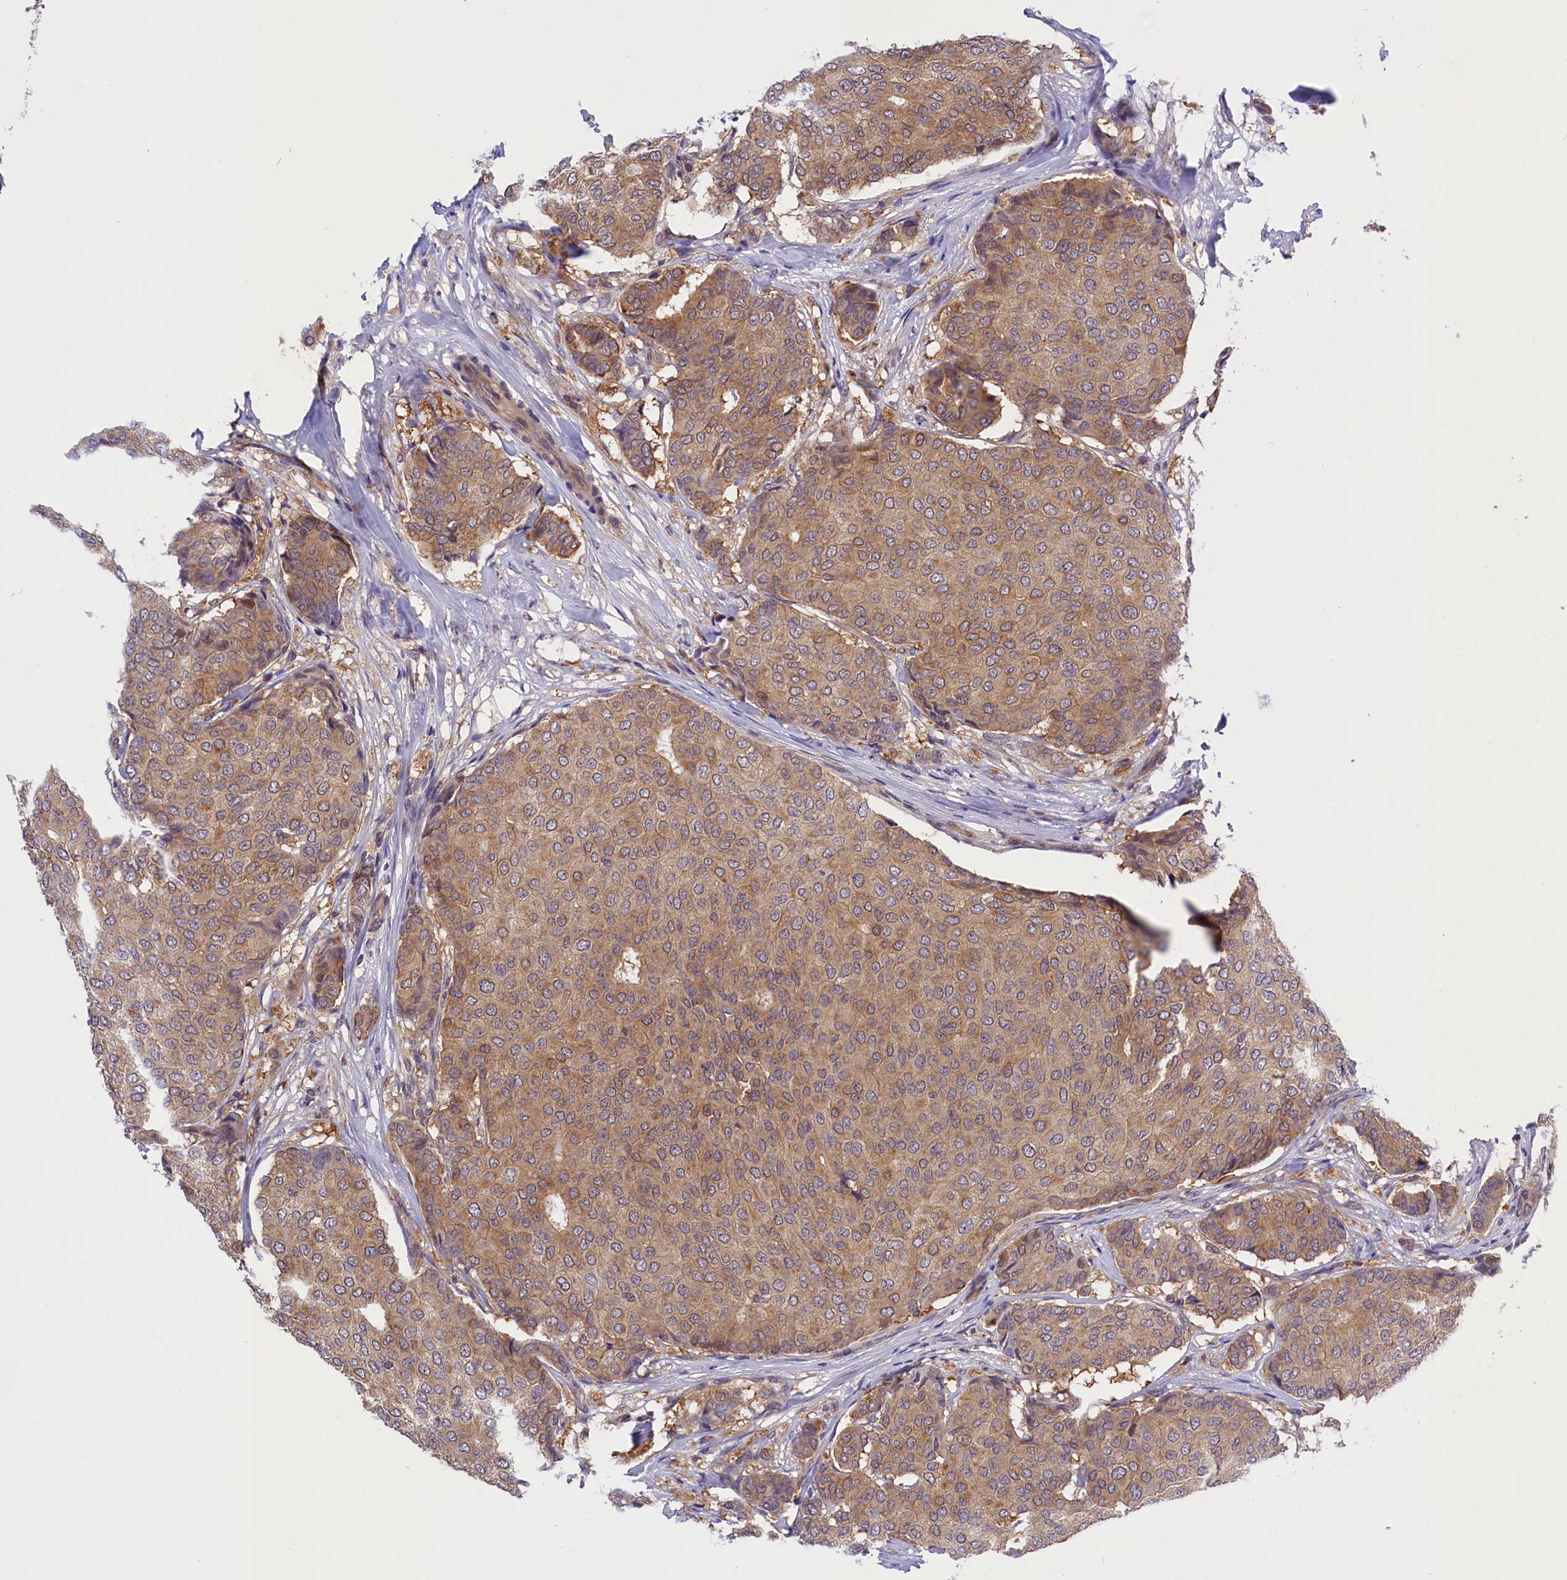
{"staining": {"intensity": "weak", "quantity": ">75%", "location": "cytoplasmic/membranous"}, "tissue": "breast cancer", "cell_type": "Tumor cells", "image_type": "cancer", "snomed": [{"axis": "morphology", "description": "Duct carcinoma"}, {"axis": "topography", "description": "Breast"}], "caption": "Breast cancer stained with a protein marker reveals weak staining in tumor cells.", "gene": "TBCB", "patient": {"sex": "female", "age": 75}}